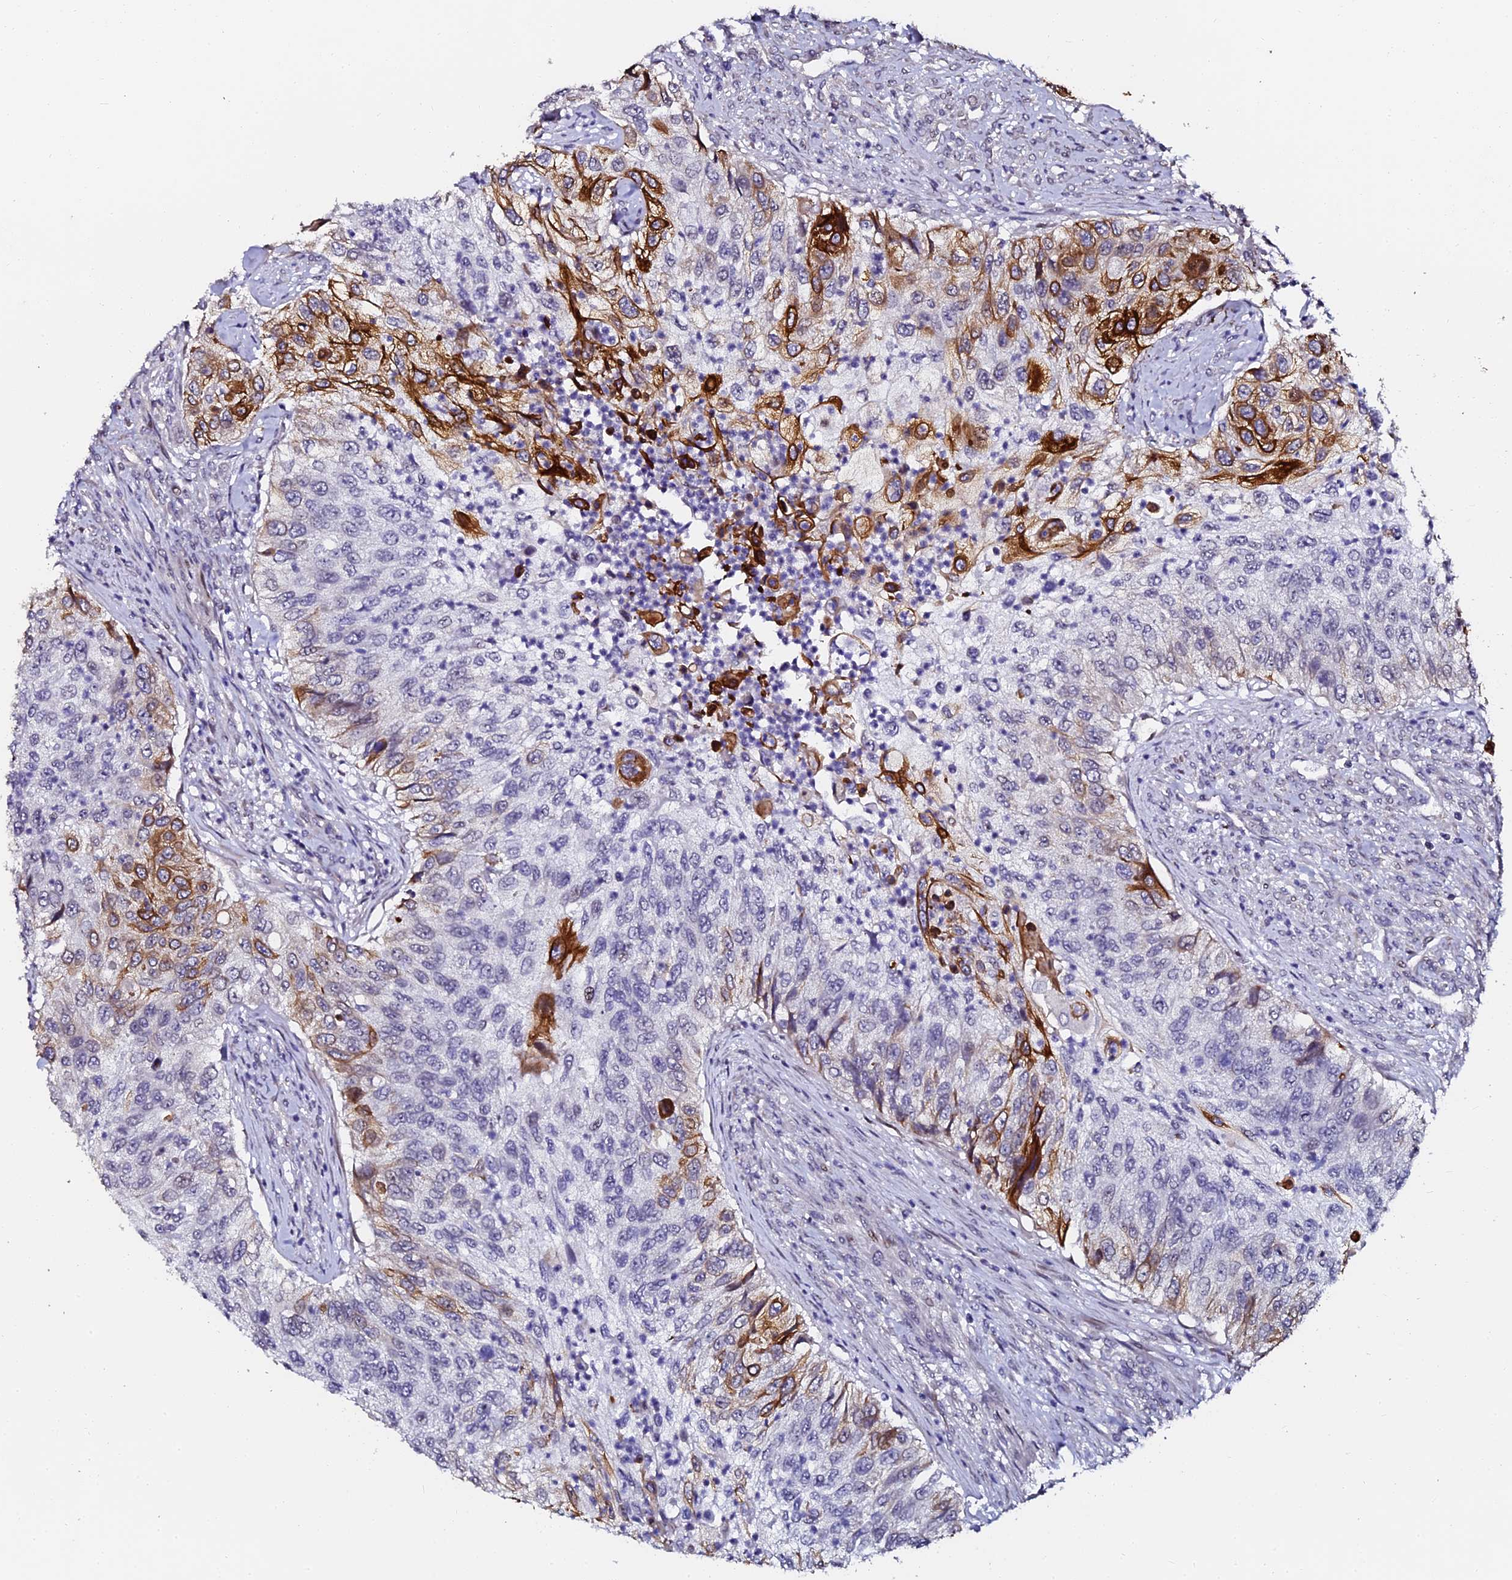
{"staining": {"intensity": "strong", "quantity": "25%-75%", "location": "cytoplasmic/membranous"}, "tissue": "urothelial cancer", "cell_type": "Tumor cells", "image_type": "cancer", "snomed": [{"axis": "morphology", "description": "Urothelial carcinoma, High grade"}, {"axis": "topography", "description": "Urinary bladder"}], "caption": "Immunohistochemistry photomicrograph of urothelial cancer stained for a protein (brown), which displays high levels of strong cytoplasmic/membranous expression in about 25%-75% of tumor cells.", "gene": "GPN3", "patient": {"sex": "female", "age": 60}}